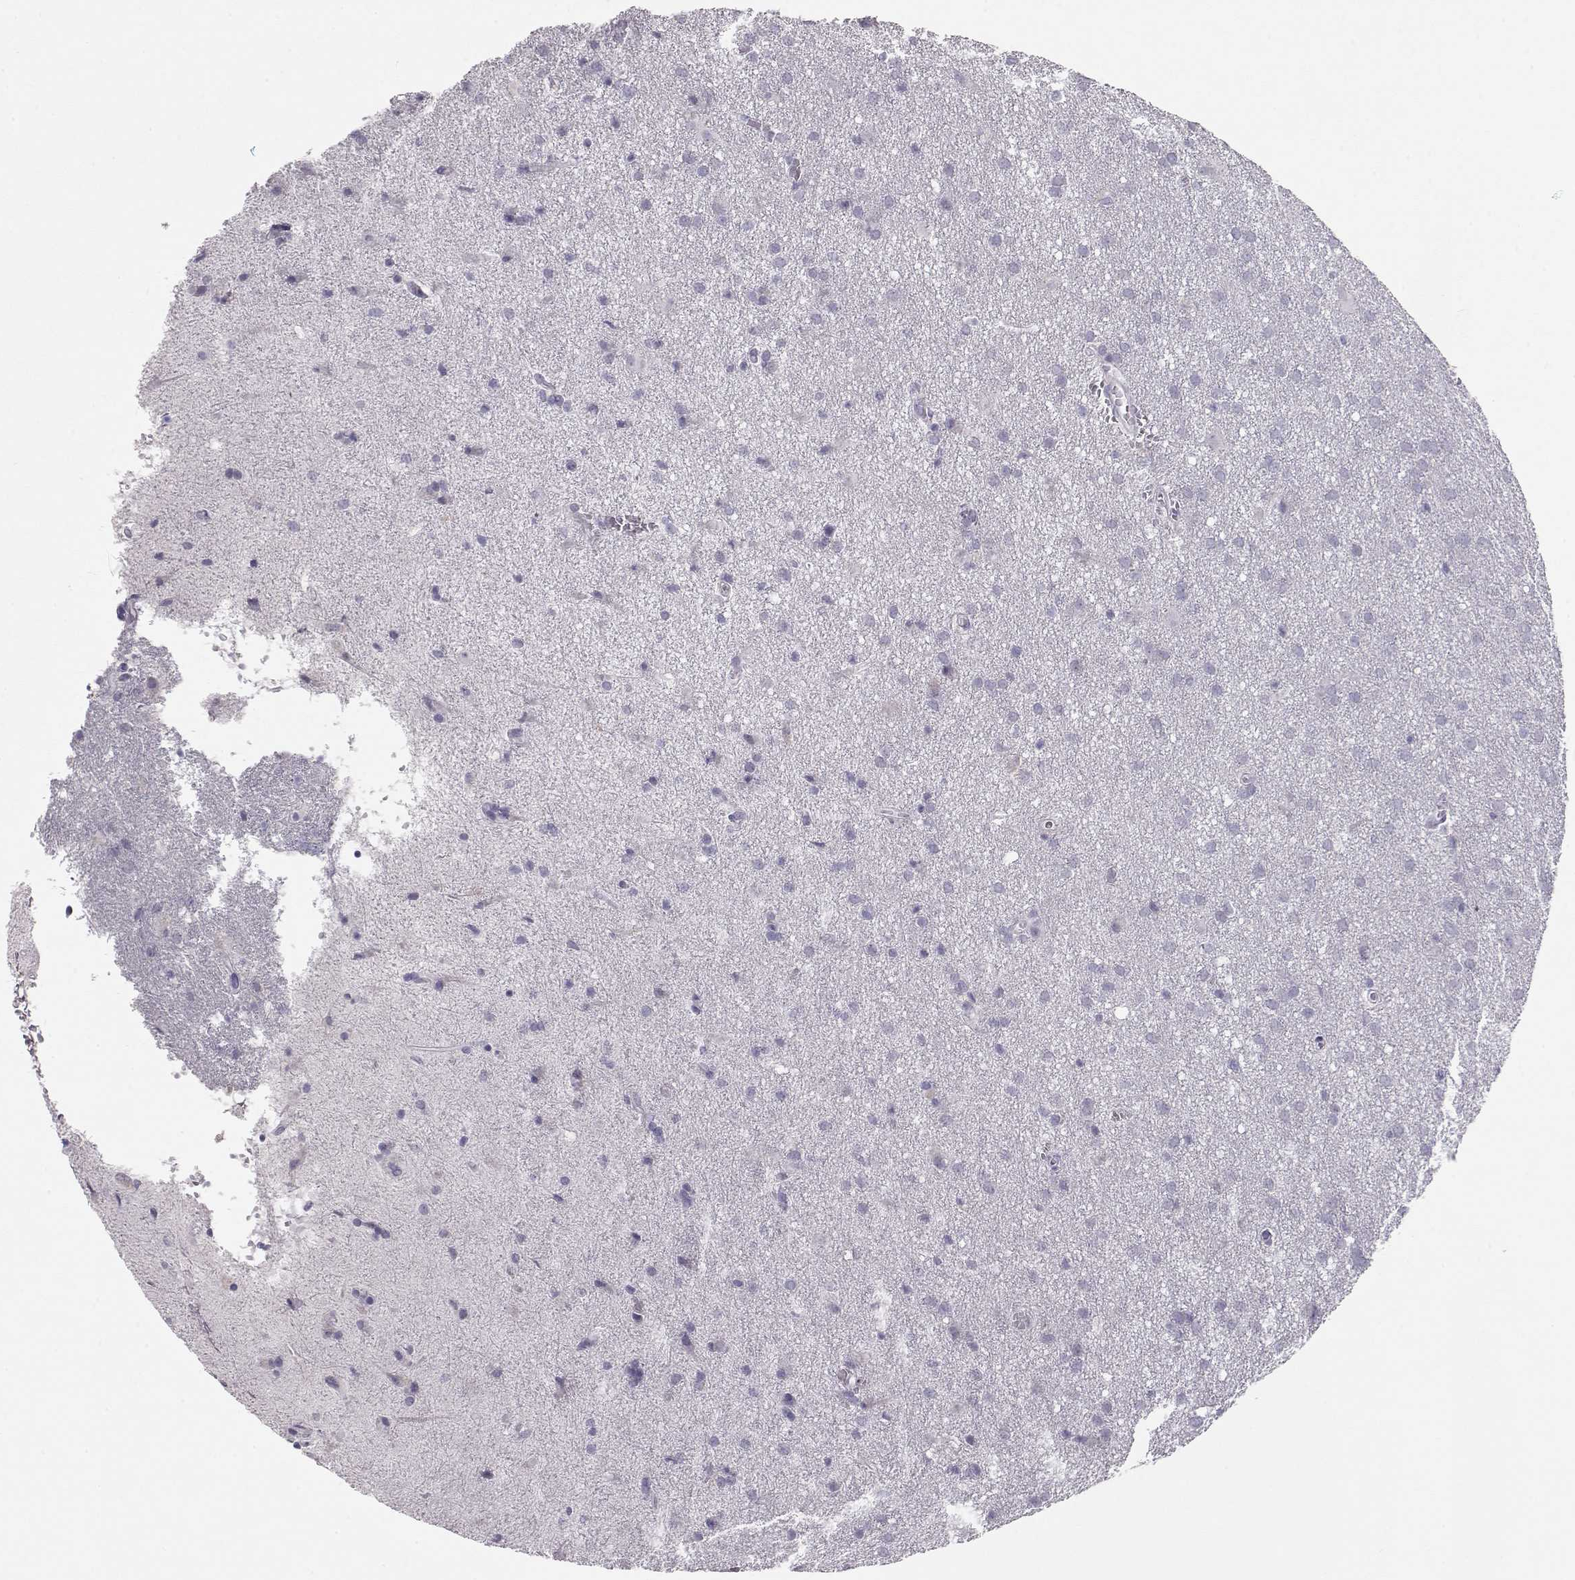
{"staining": {"intensity": "negative", "quantity": "none", "location": "none"}, "tissue": "glioma", "cell_type": "Tumor cells", "image_type": "cancer", "snomed": [{"axis": "morphology", "description": "Glioma, malignant, Low grade"}, {"axis": "topography", "description": "Brain"}], "caption": "Immunohistochemical staining of human low-grade glioma (malignant) shows no significant staining in tumor cells.", "gene": "LAMB3", "patient": {"sex": "male", "age": 58}}